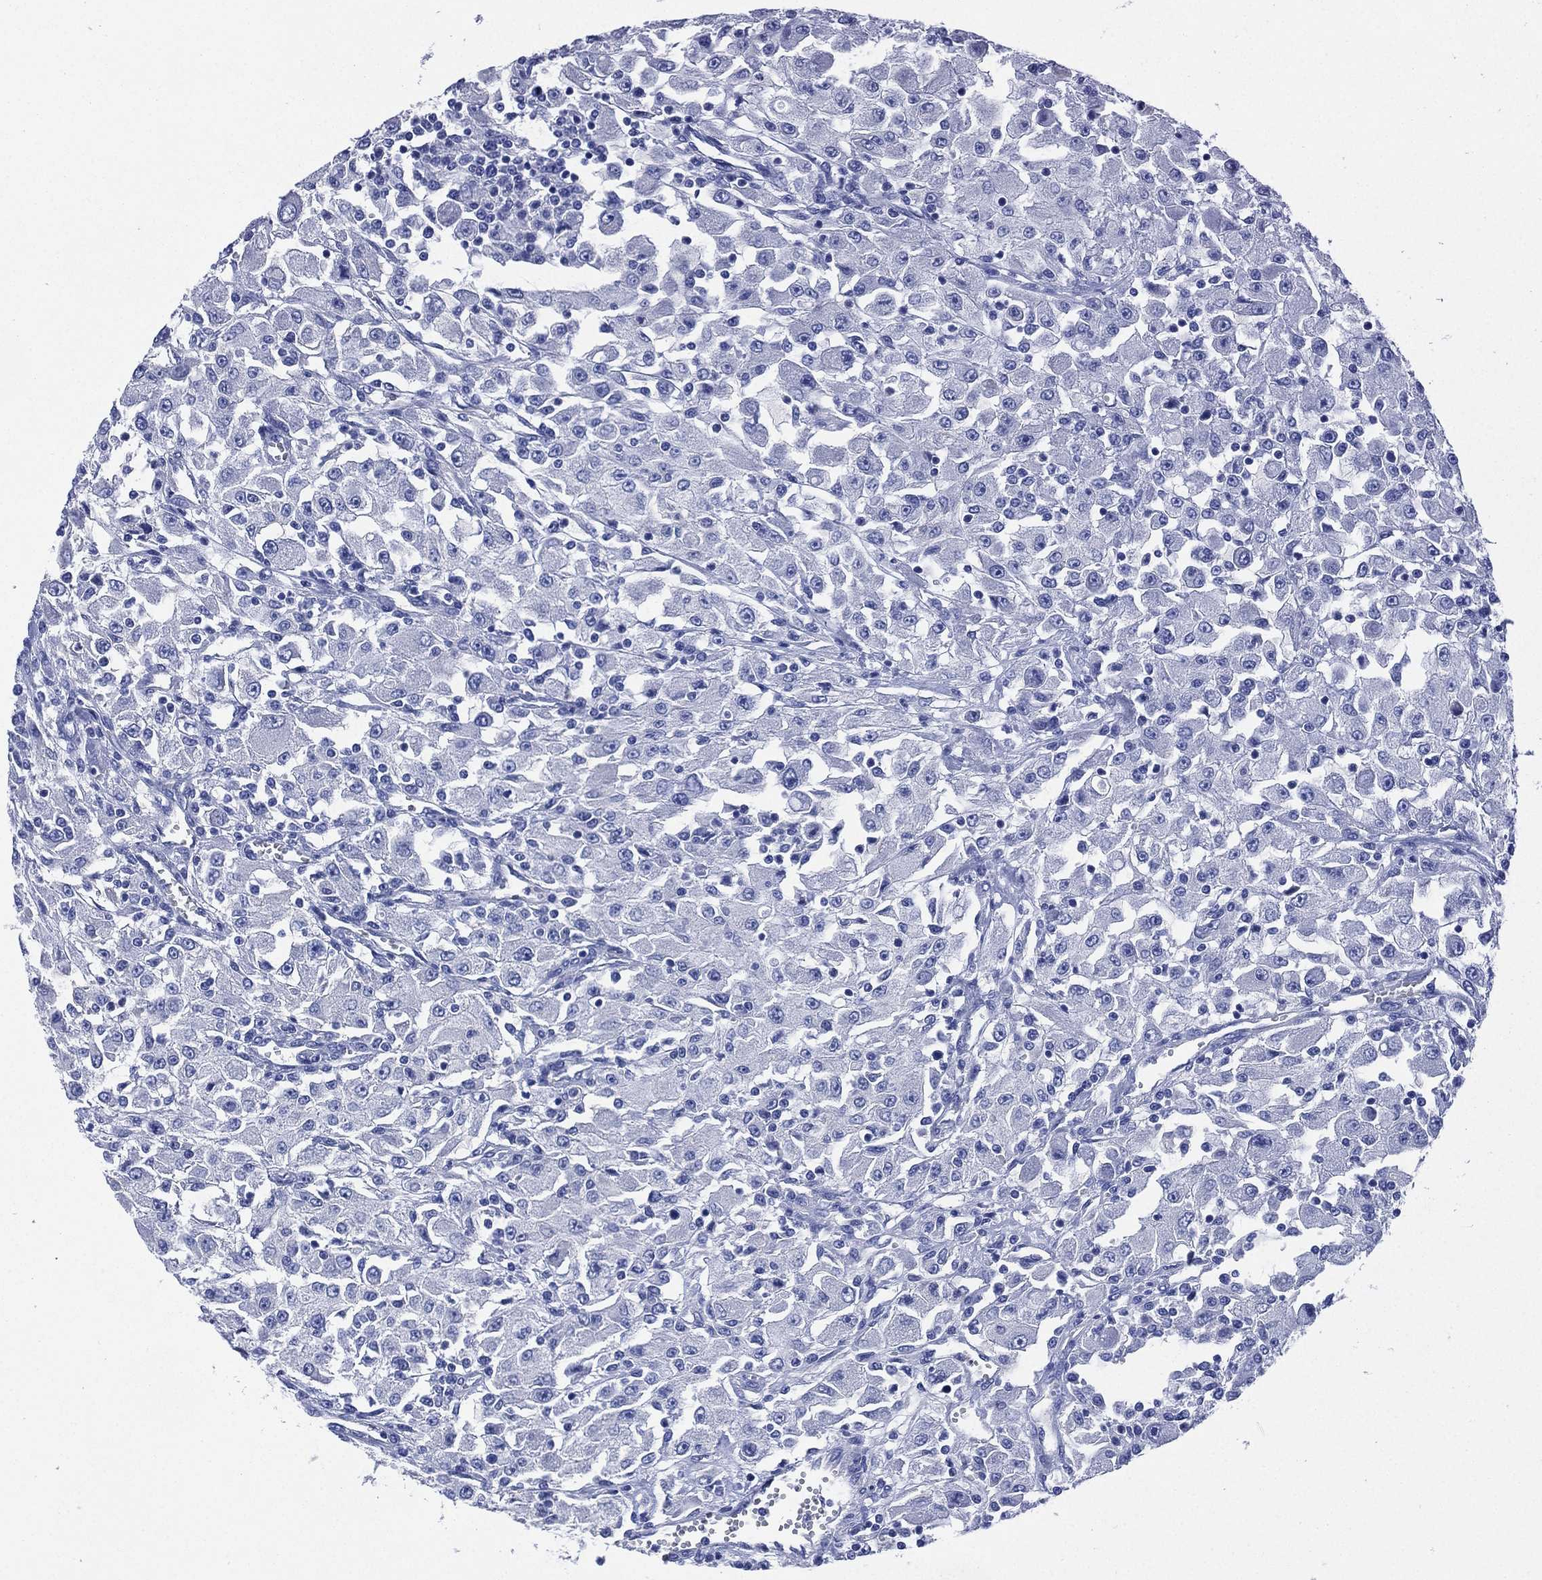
{"staining": {"intensity": "negative", "quantity": "none", "location": "none"}, "tissue": "renal cancer", "cell_type": "Tumor cells", "image_type": "cancer", "snomed": [{"axis": "morphology", "description": "Adenocarcinoma, NOS"}, {"axis": "topography", "description": "Kidney"}], "caption": "Tumor cells are negative for protein expression in human renal cancer. The staining was performed using DAB (3,3'-diaminobenzidine) to visualize the protein expression in brown, while the nuclei were stained in blue with hematoxylin (Magnification: 20x).", "gene": "CCDC70", "patient": {"sex": "female", "age": 67}}